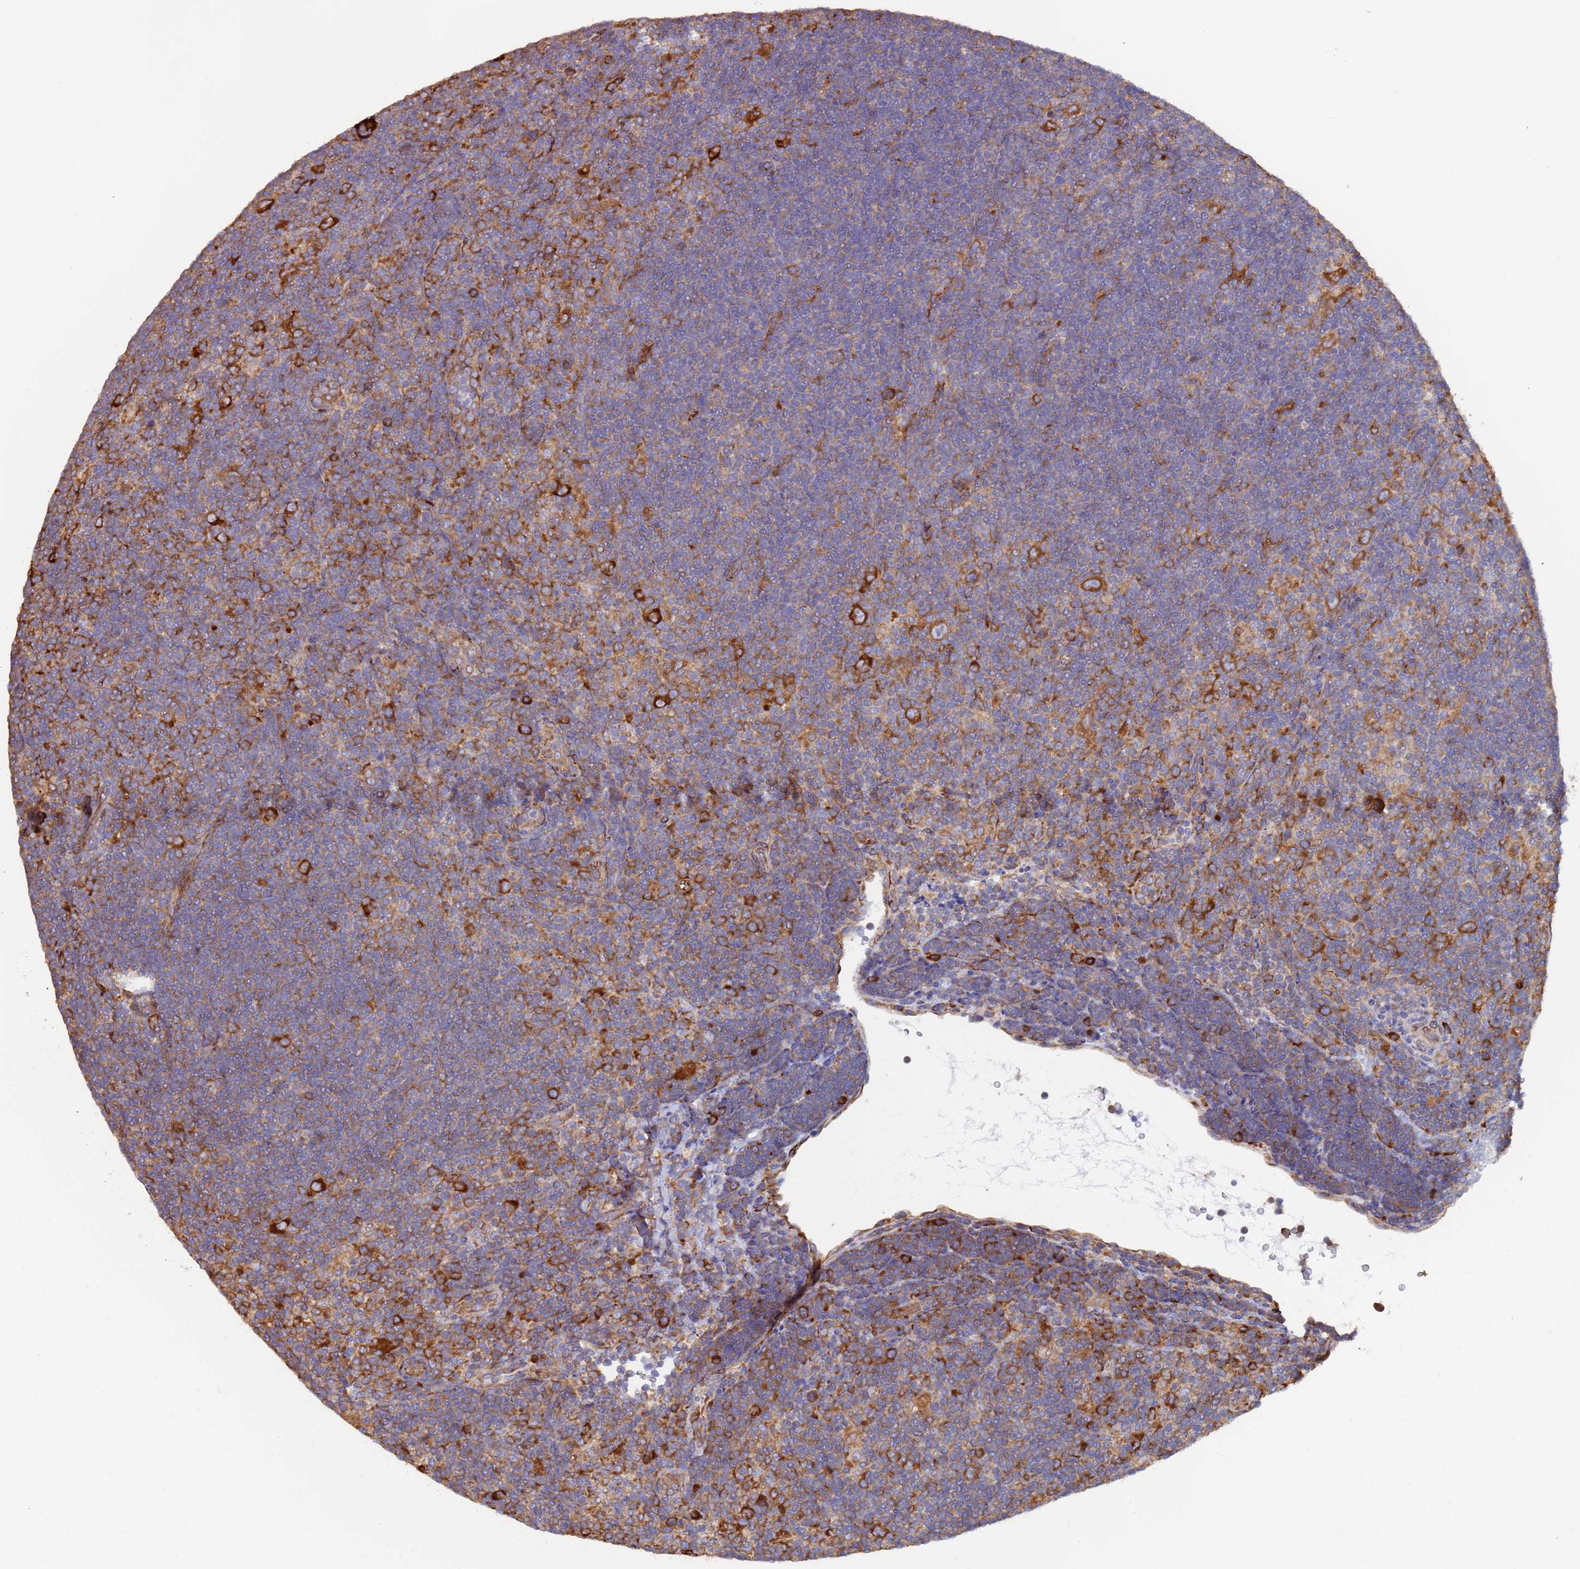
{"staining": {"intensity": "strong", "quantity": ">75%", "location": "cytoplasmic/membranous"}, "tissue": "lymphoma", "cell_type": "Tumor cells", "image_type": "cancer", "snomed": [{"axis": "morphology", "description": "Hodgkin's disease, NOS"}, {"axis": "topography", "description": "Lymph node"}], "caption": "Approximately >75% of tumor cells in lymphoma display strong cytoplasmic/membranous protein expression as visualized by brown immunohistochemical staining.", "gene": "ZNF844", "patient": {"sex": "female", "age": 57}}